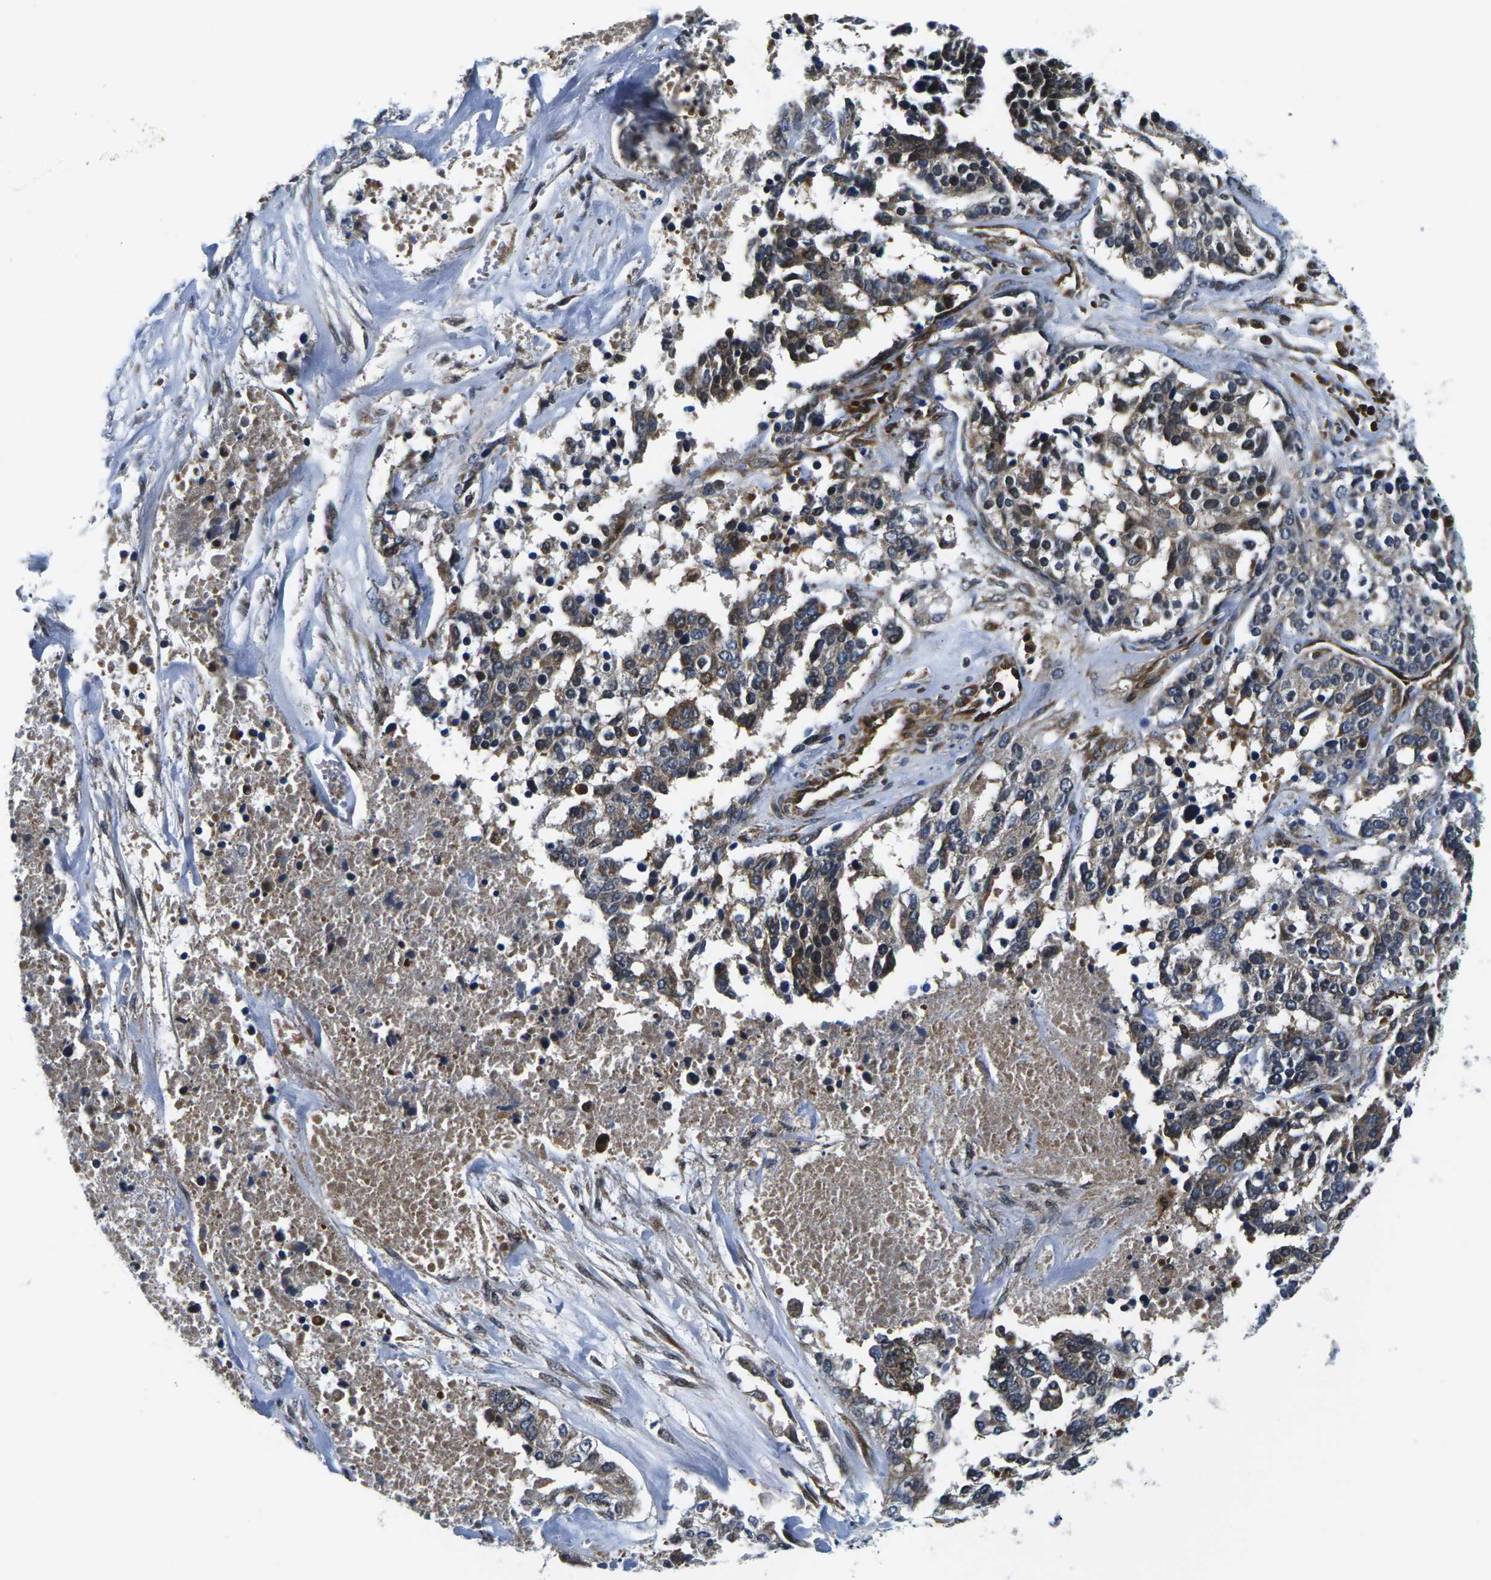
{"staining": {"intensity": "moderate", "quantity": "25%-75%", "location": "cytoplasmic/membranous,nuclear"}, "tissue": "ovarian cancer", "cell_type": "Tumor cells", "image_type": "cancer", "snomed": [{"axis": "morphology", "description": "Cystadenocarcinoma, serous, NOS"}, {"axis": "topography", "description": "Ovary"}], "caption": "Approximately 25%-75% of tumor cells in human ovarian cancer display moderate cytoplasmic/membranous and nuclear protein expression as visualized by brown immunohistochemical staining.", "gene": "EIF4E", "patient": {"sex": "female", "age": 44}}